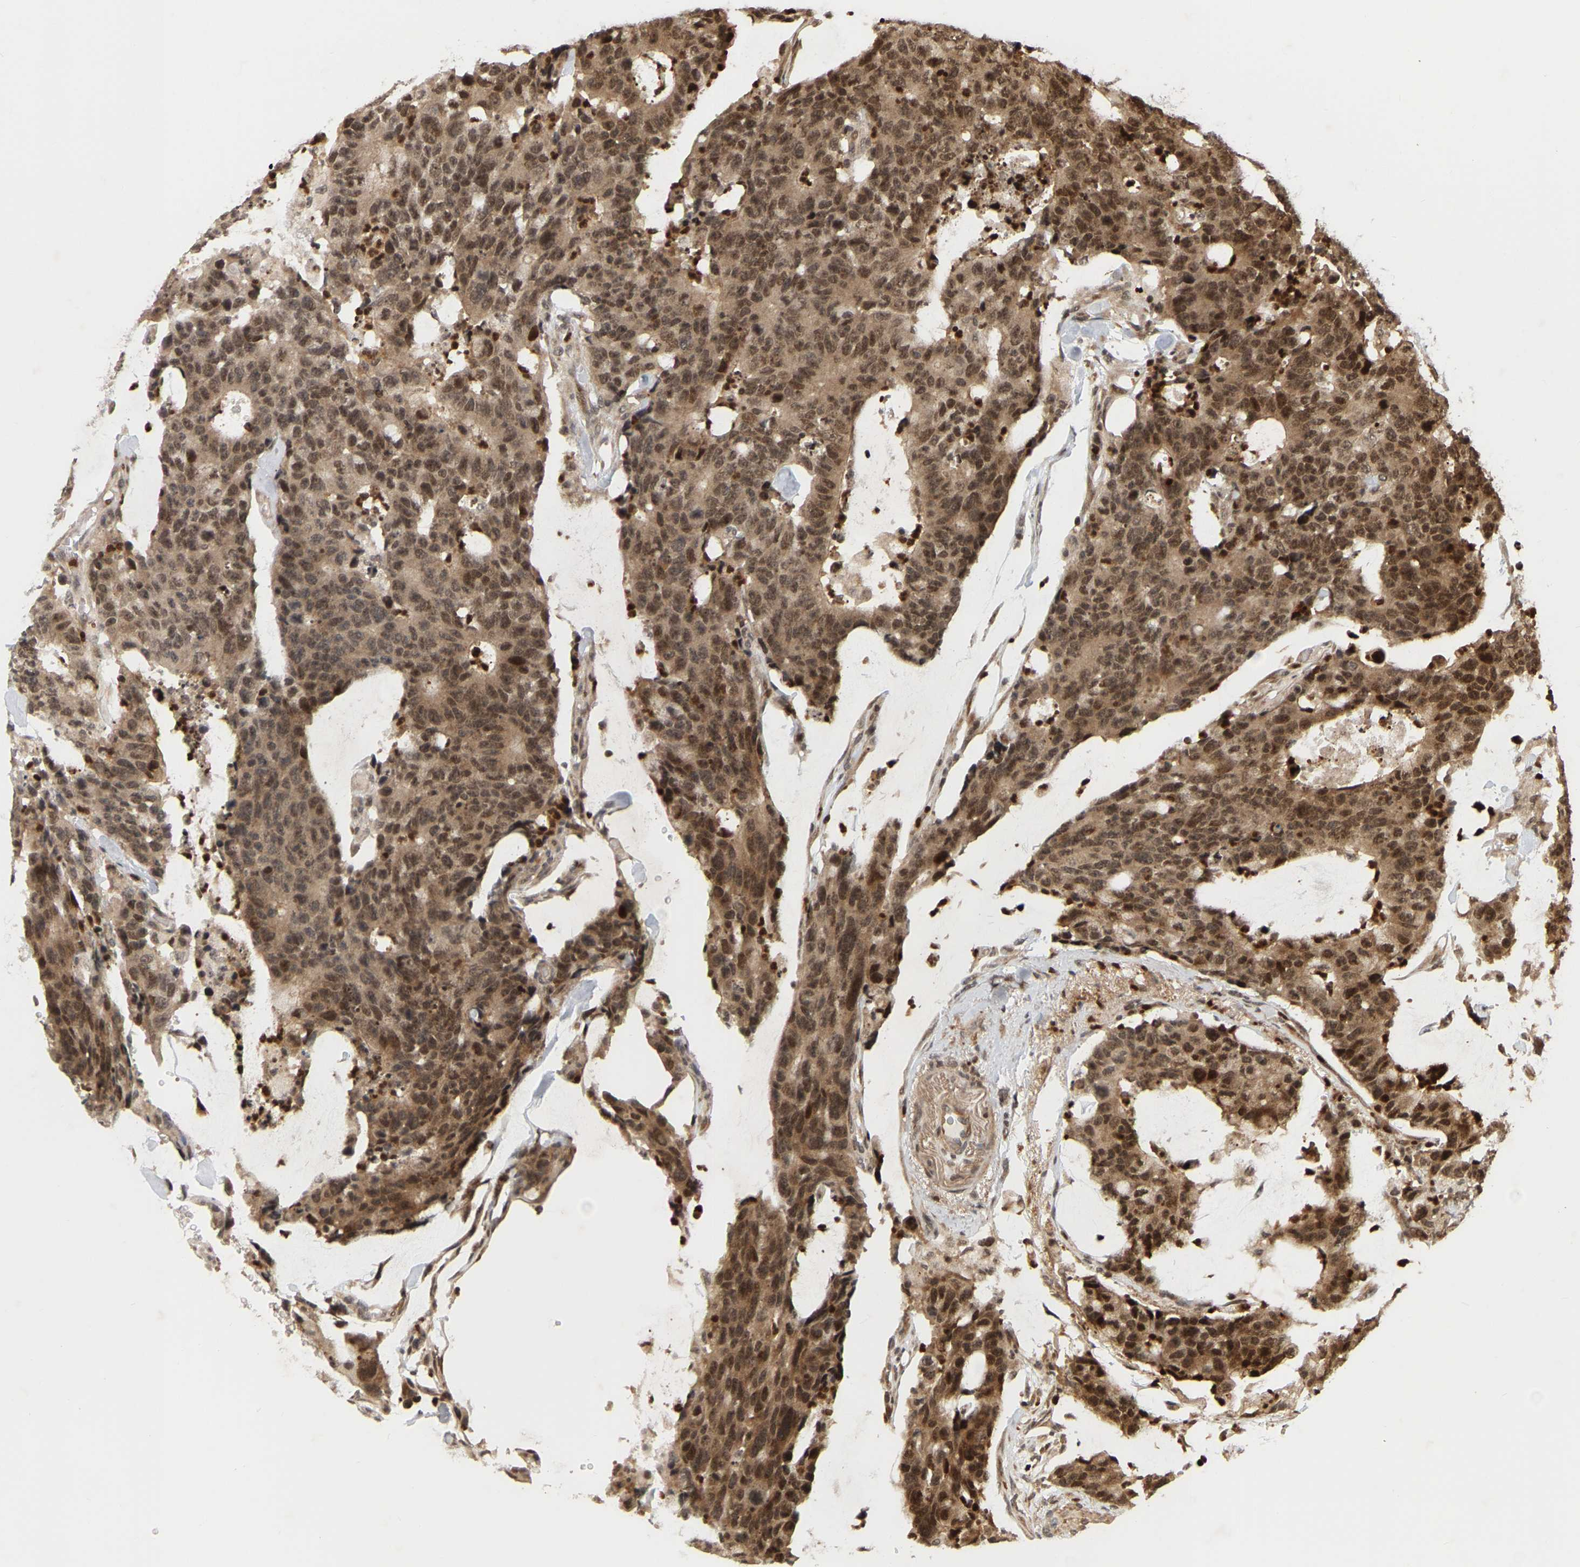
{"staining": {"intensity": "moderate", "quantity": ">75%", "location": "cytoplasmic/membranous,nuclear"}, "tissue": "colorectal cancer", "cell_type": "Tumor cells", "image_type": "cancer", "snomed": [{"axis": "morphology", "description": "Adenocarcinoma, NOS"}, {"axis": "topography", "description": "Colon"}], "caption": "A medium amount of moderate cytoplasmic/membranous and nuclear positivity is seen in approximately >75% of tumor cells in colorectal cancer tissue. (Brightfield microscopy of DAB IHC at high magnification).", "gene": "NFE2L2", "patient": {"sex": "female", "age": 86}}